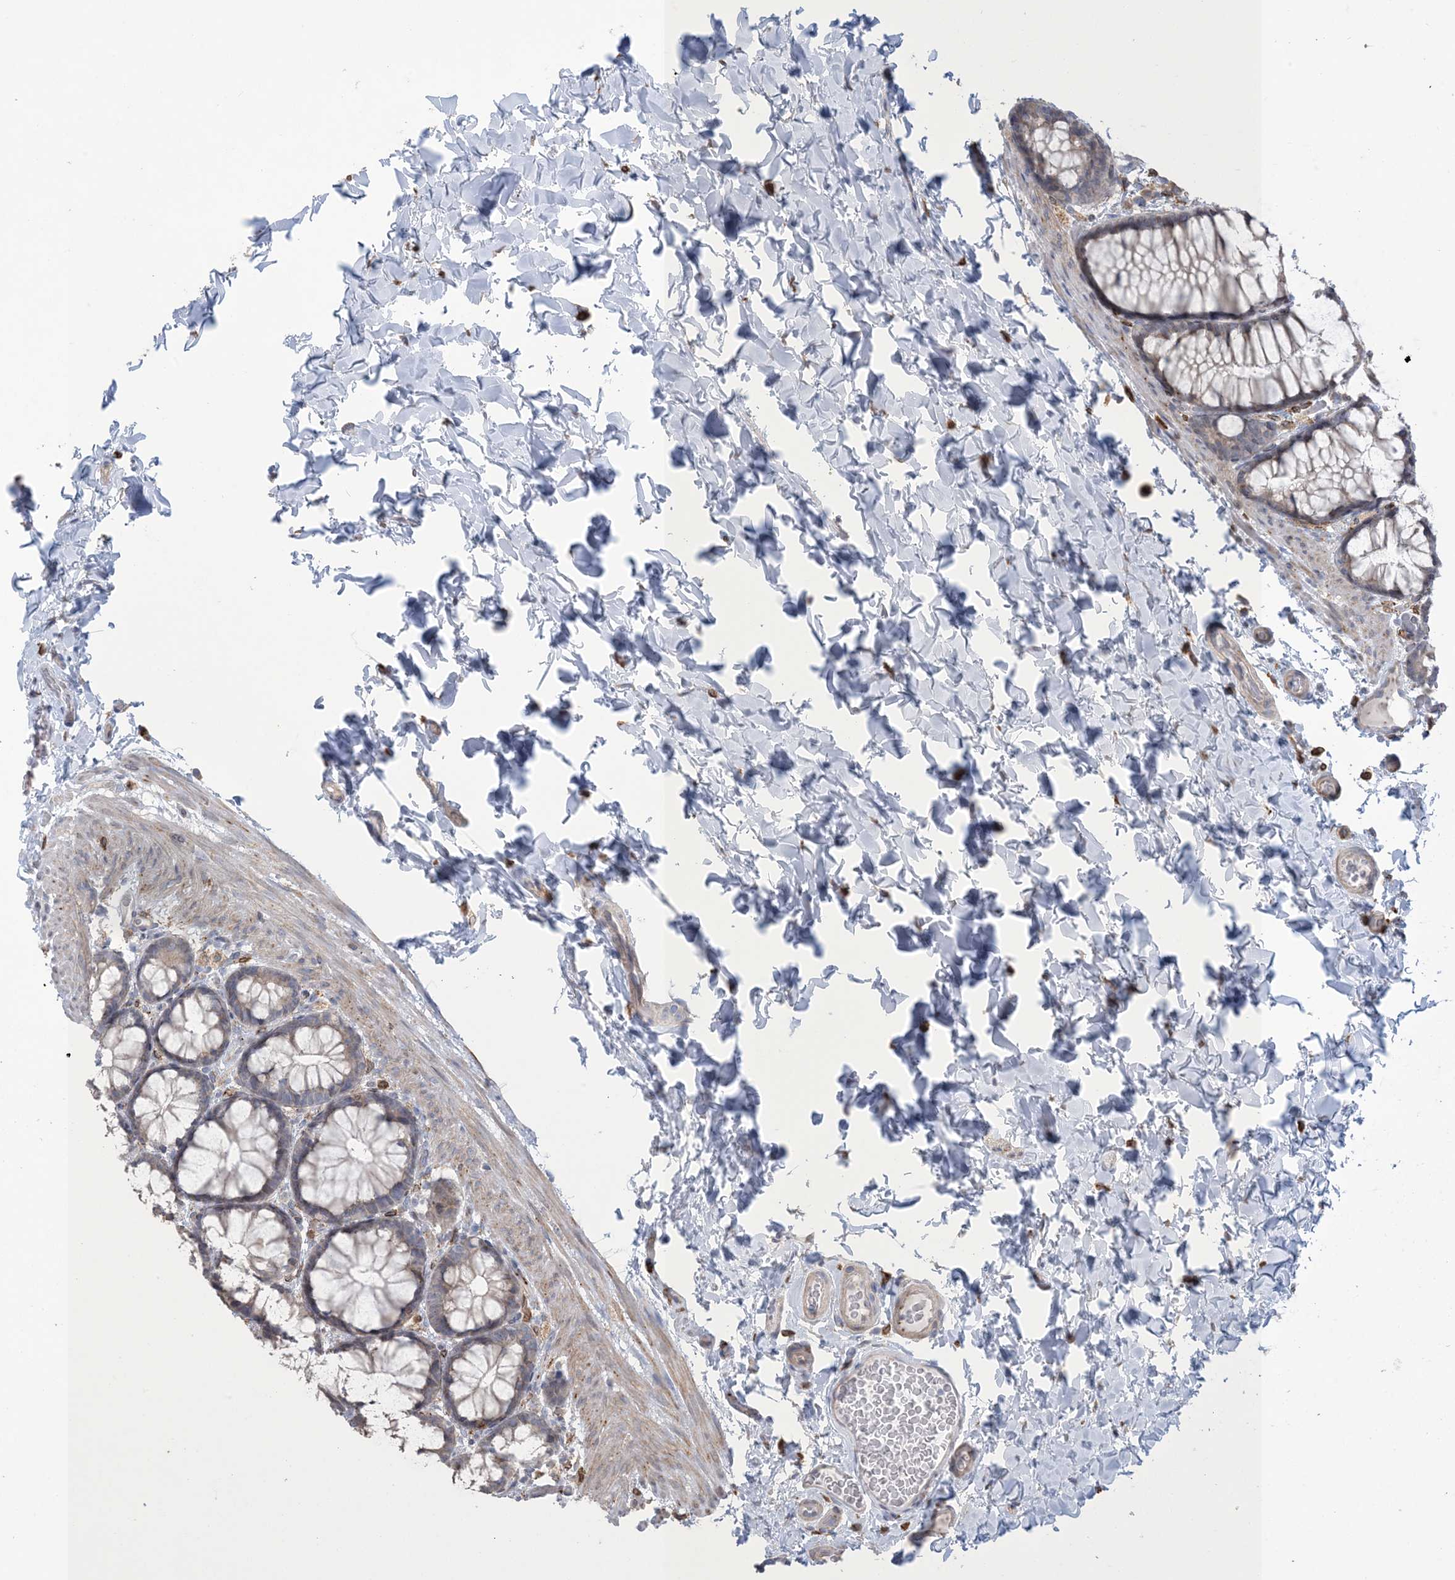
{"staining": {"intensity": "weak", "quantity": ">75%", "location": "cytoplasmic/membranous"}, "tissue": "colon", "cell_type": "Endothelial cells", "image_type": "normal", "snomed": [{"axis": "morphology", "description": "Normal tissue, NOS"}, {"axis": "topography", "description": "Colon"}], "caption": "Immunohistochemistry (IHC) of benign colon exhibits low levels of weak cytoplasmic/membranous positivity in approximately >75% of endothelial cells.", "gene": "SHANK1", "patient": {"sex": "male", "age": 47}}